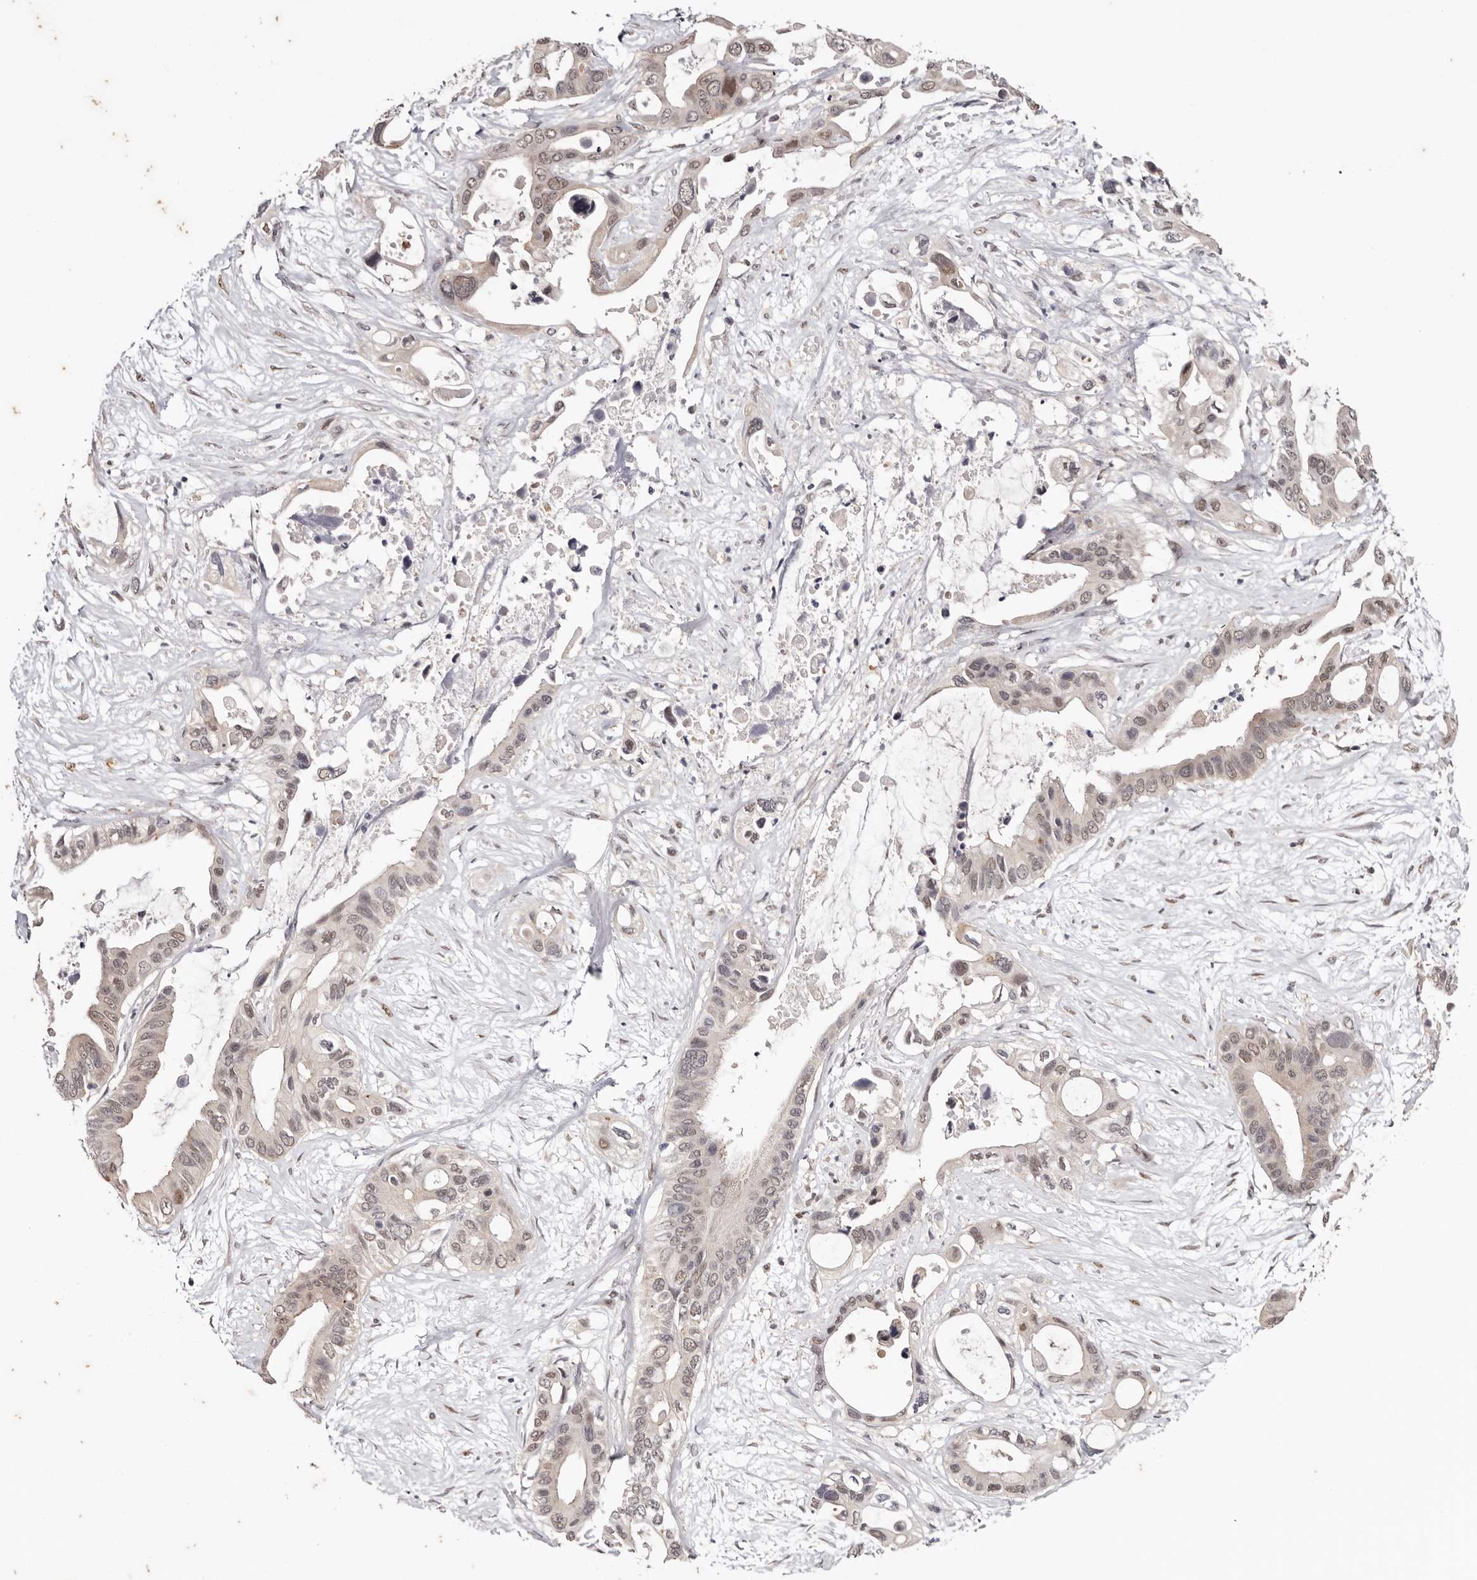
{"staining": {"intensity": "weak", "quantity": ">75%", "location": "nuclear"}, "tissue": "pancreatic cancer", "cell_type": "Tumor cells", "image_type": "cancer", "snomed": [{"axis": "morphology", "description": "Adenocarcinoma, NOS"}, {"axis": "topography", "description": "Pancreas"}], "caption": "IHC photomicrograph of human pancreatic adenocarcinoma stained for a protein (brown), which demonstrates low levels of weak nuclear staining in approximately >75% of tumor cells.", "gene": "TYW3", "patient": {"sex": "male", "age": 66}}